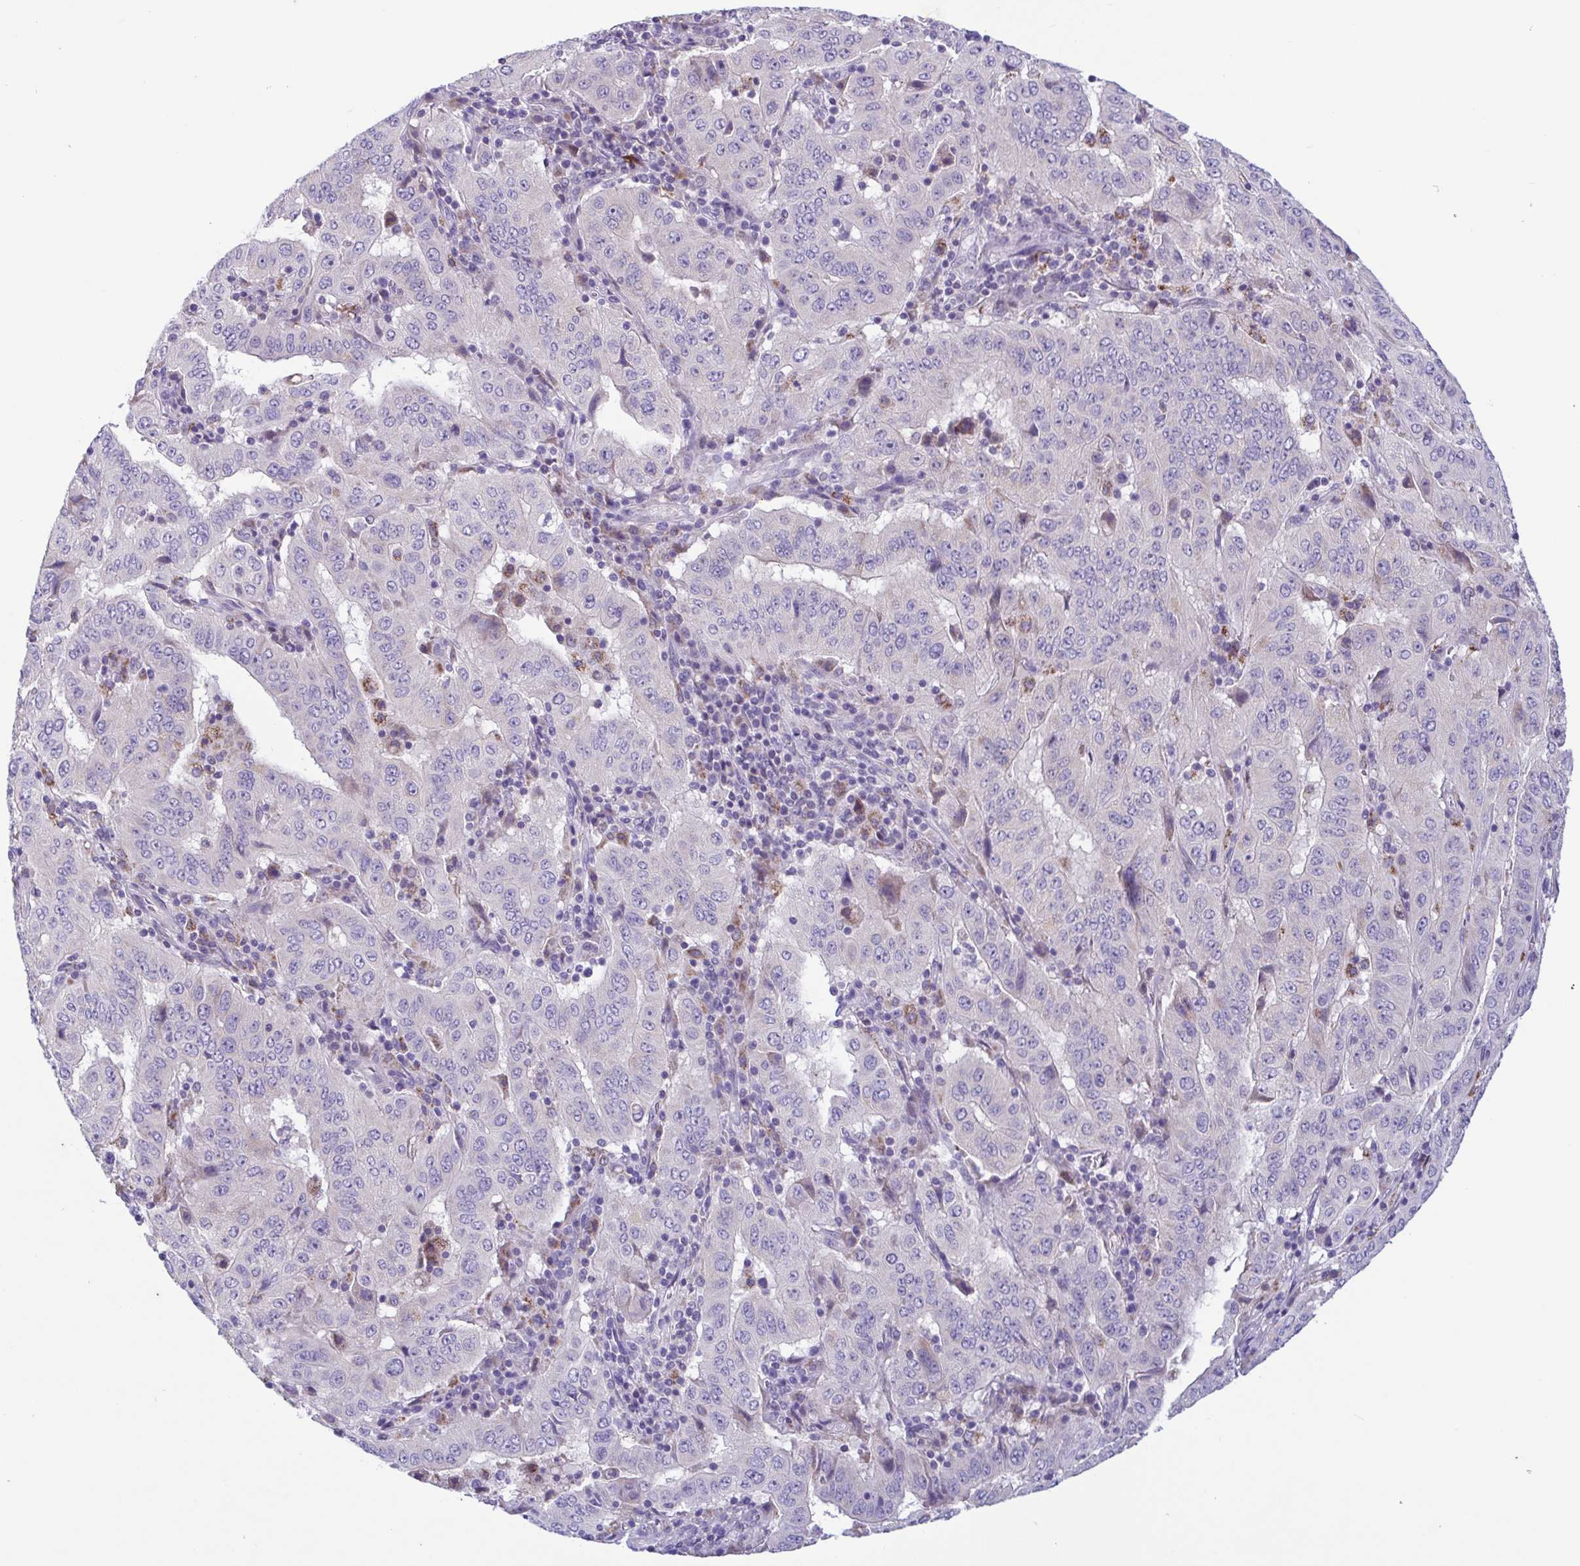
{"staining": {"intensity": "negative", "quantity": "none", "location": "none"}, "tissue": "pancreatic cancer", "cell_type": "Tumor cells", "image_type": "cancer", "snomed": [{"axis": "morphology", "description": "Adenocarcinoma, NOS"}, {"axis": "topography", "description": "Pancreas"}], "caption": "Immunohistochemical staining of human adenocarcinoma (pancreatic) reveals no significant positivity in tumor cells.", "gene": "F13B", "patient": {"sex": "male", "age": 63}}